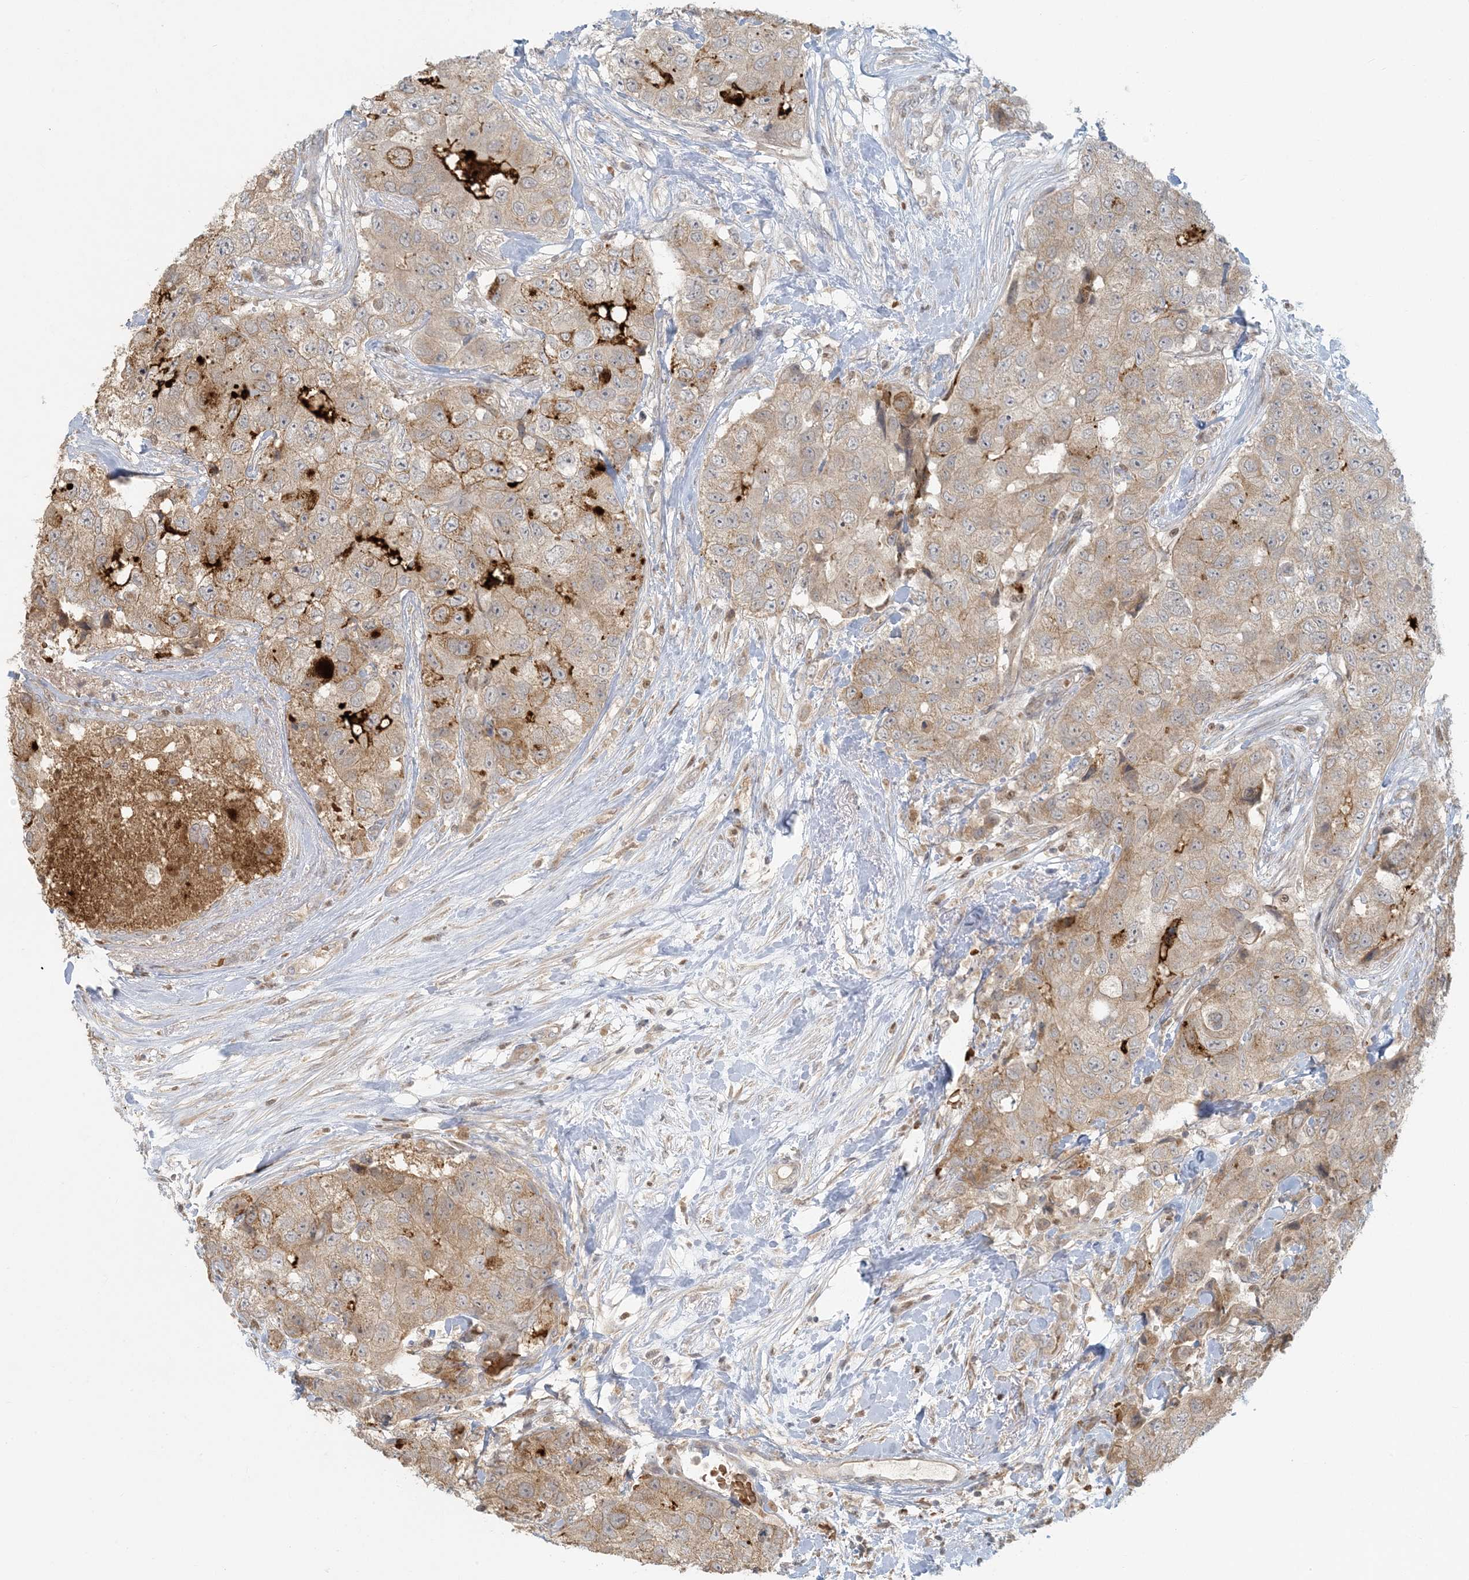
{"staining": {"intensity": "moderate", "quantity": "25%-75%", "location": "cytoplasmic/membranous"}, "tissue": "breast cancer", "cell_type": "Tumor cells", "image_type": "cancer", "snomed": [{"axis": "morphology", "description": "Duct carcinoma"}, {"axis": "topography", "description": "Breast"}], "caption": "High-magnification brightfield microscopy of breast infiltrating ductal carcinoma stained with DAB (3,3'-diaminobenzidine) (brown) and counterstained with hematoxylin (blue). tumor cells exhibit moderate cytoplasmic/membranous expression is appreciated in approximately25%-75% of cells. (Stains: DAB in brown, nuclei in blue, Microscopy: brightfield microscopy at high magnification).", "gene": "CTDNEP1", "patient": {"sex": "female", "age": 62}}